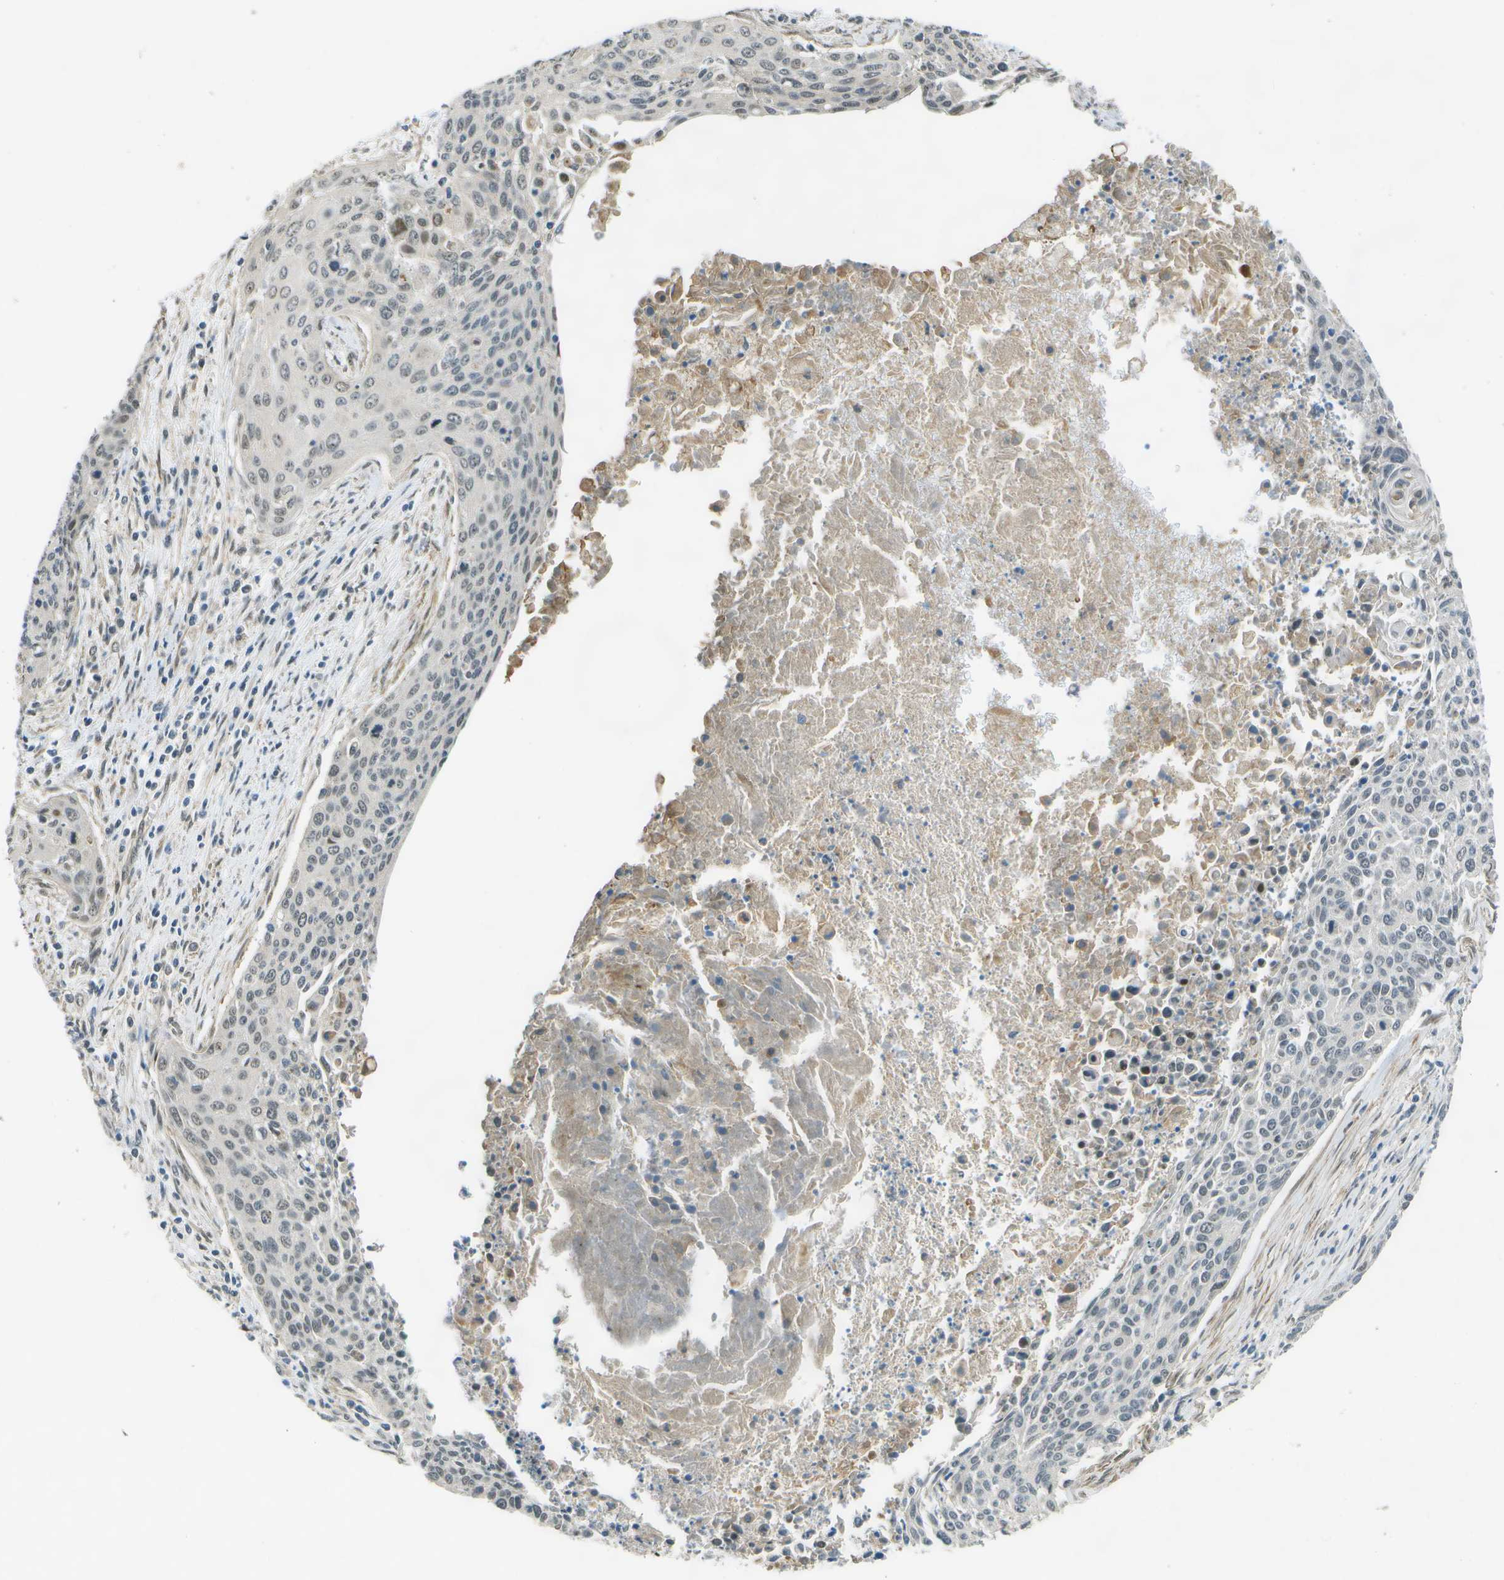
{"staining": {"intensity": "moderate", "quantity": "<25%", "location": "nuclear"}, "tissue": "cervical cancer", "cell_type": "Tumor cells", "image_type": "cancer", "snomed": [{"axis": "morphology", "description": "Squamous cell carcinoma, NOS"}, {"axis": "topography", "description": "Cervix"}], "caption": "The histopathology image shows immunohistochemical staining of squamous cell carcinoma (cervical). There is moderate nuclear positivity is seen in about <25% of tumor cells. Nuclei are stained in blue.", "gene": "GANC", "patient": {"sex": "female", "age": 55}}